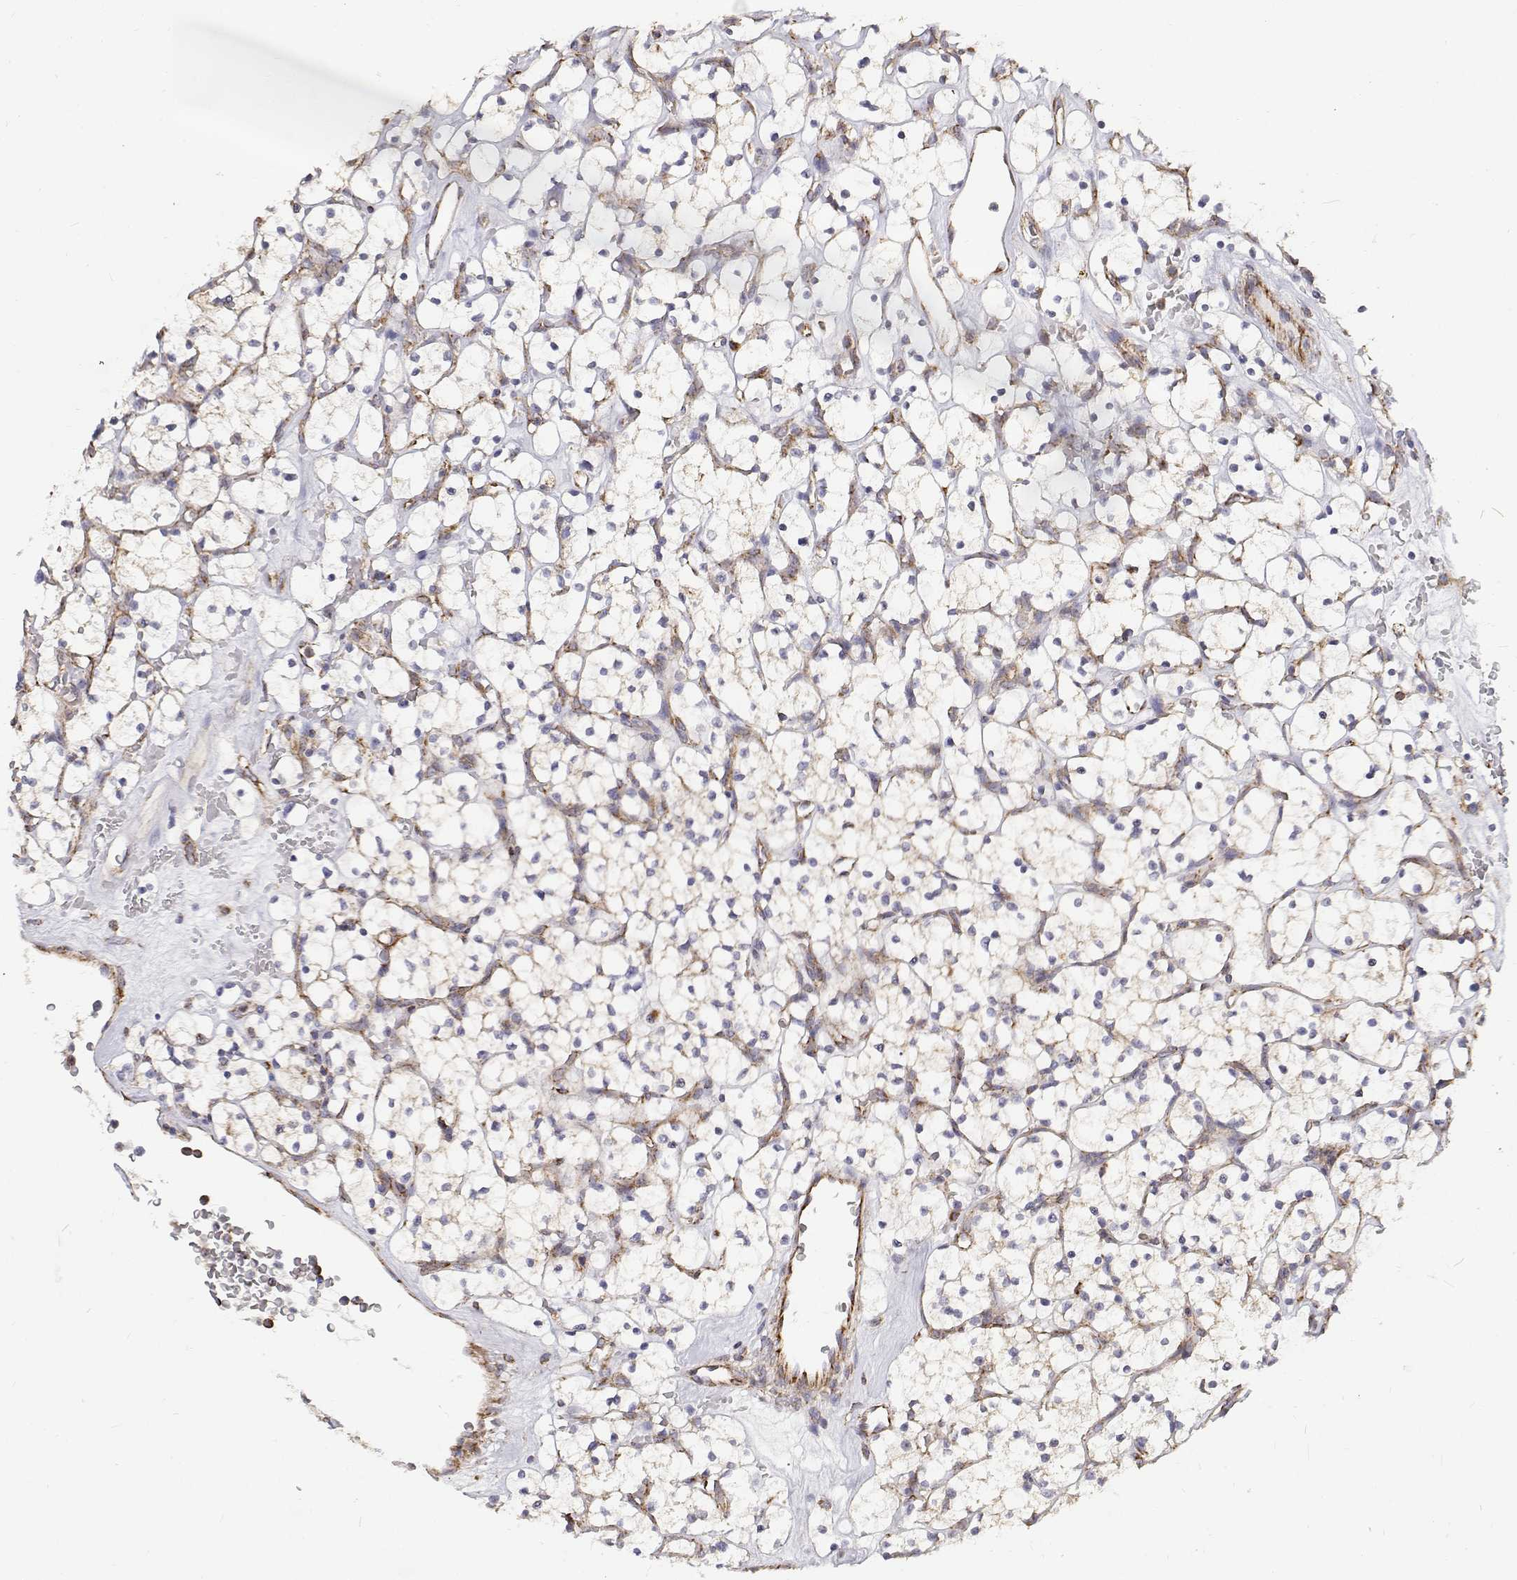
{"staining": {"intensity": "negative", "quantity": "none", "location": "none"}, "tissue": "renal cancer", "cell_type": "Tumor cells", "image_type": "cancer", "snomed": [{"axis": "morphology", "description": "Adenocarcinoma, NOS"}, {"axis": "topography", "description": "Kidney"}], "caption": "DAB immunohistochemical staining of human renal cancer (adenocarcinoma) shows no significant positivity in tumor cells.", "gene": "SPICE1", "patient": {"sex": "female", "age": 64}}